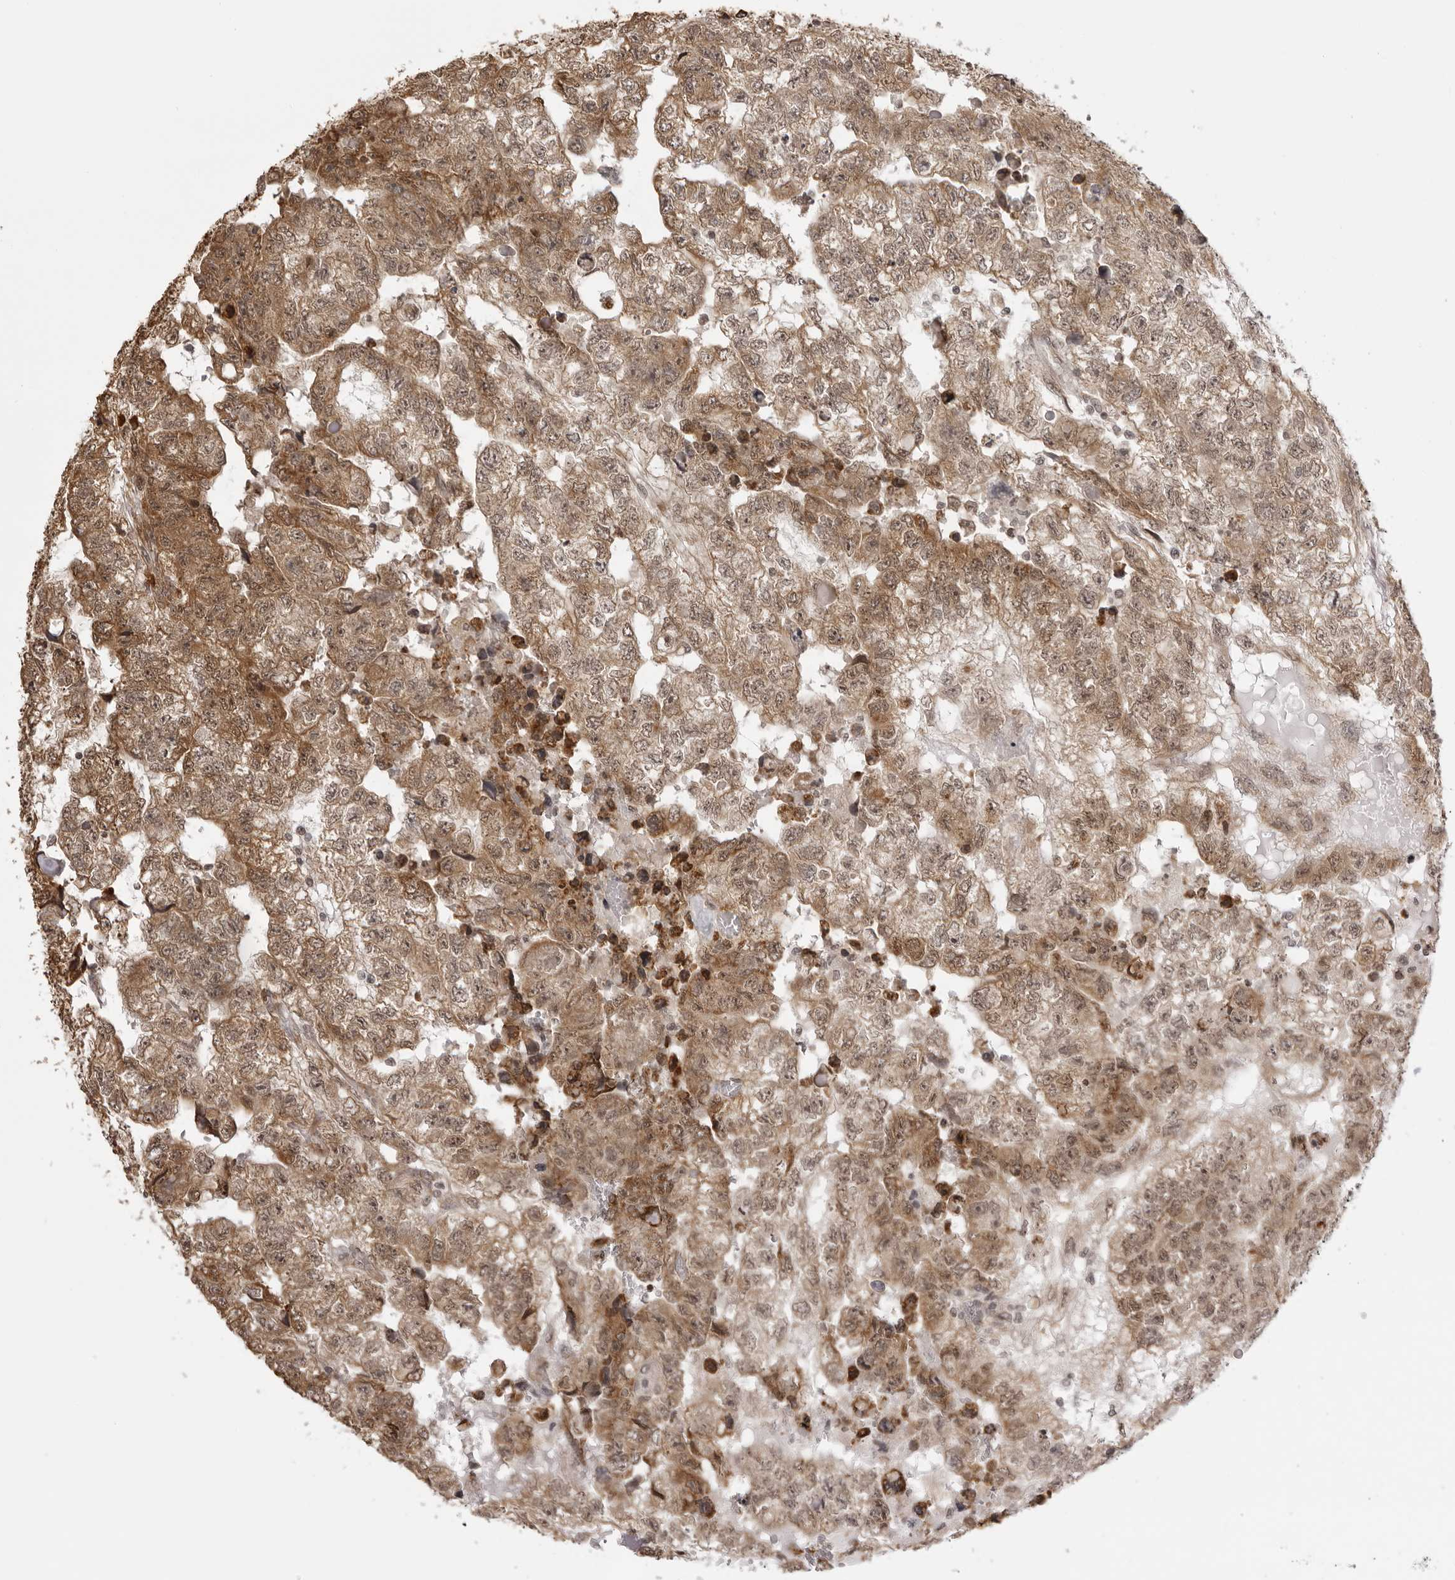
{"staining": {"intensity": "moderate", "quantity": ">75%", "location": "cytoplasmic/membranous"}, "tissue": "testis cancer", "cell_type": "Tumor cells", "image_type": "cancer", "snomed": [{"axis": "morphology", "description": "Carcinoma, Embryonal, NOS"}, {"axis": "topography", "description": "Testis"}], "caption": "Human testis embryonal carcinoma stained with a protein marker reveals moderate staining in tumor cells.", "gene": "ZC3H11A", "patient": {"sex": "male", "age": 36}}